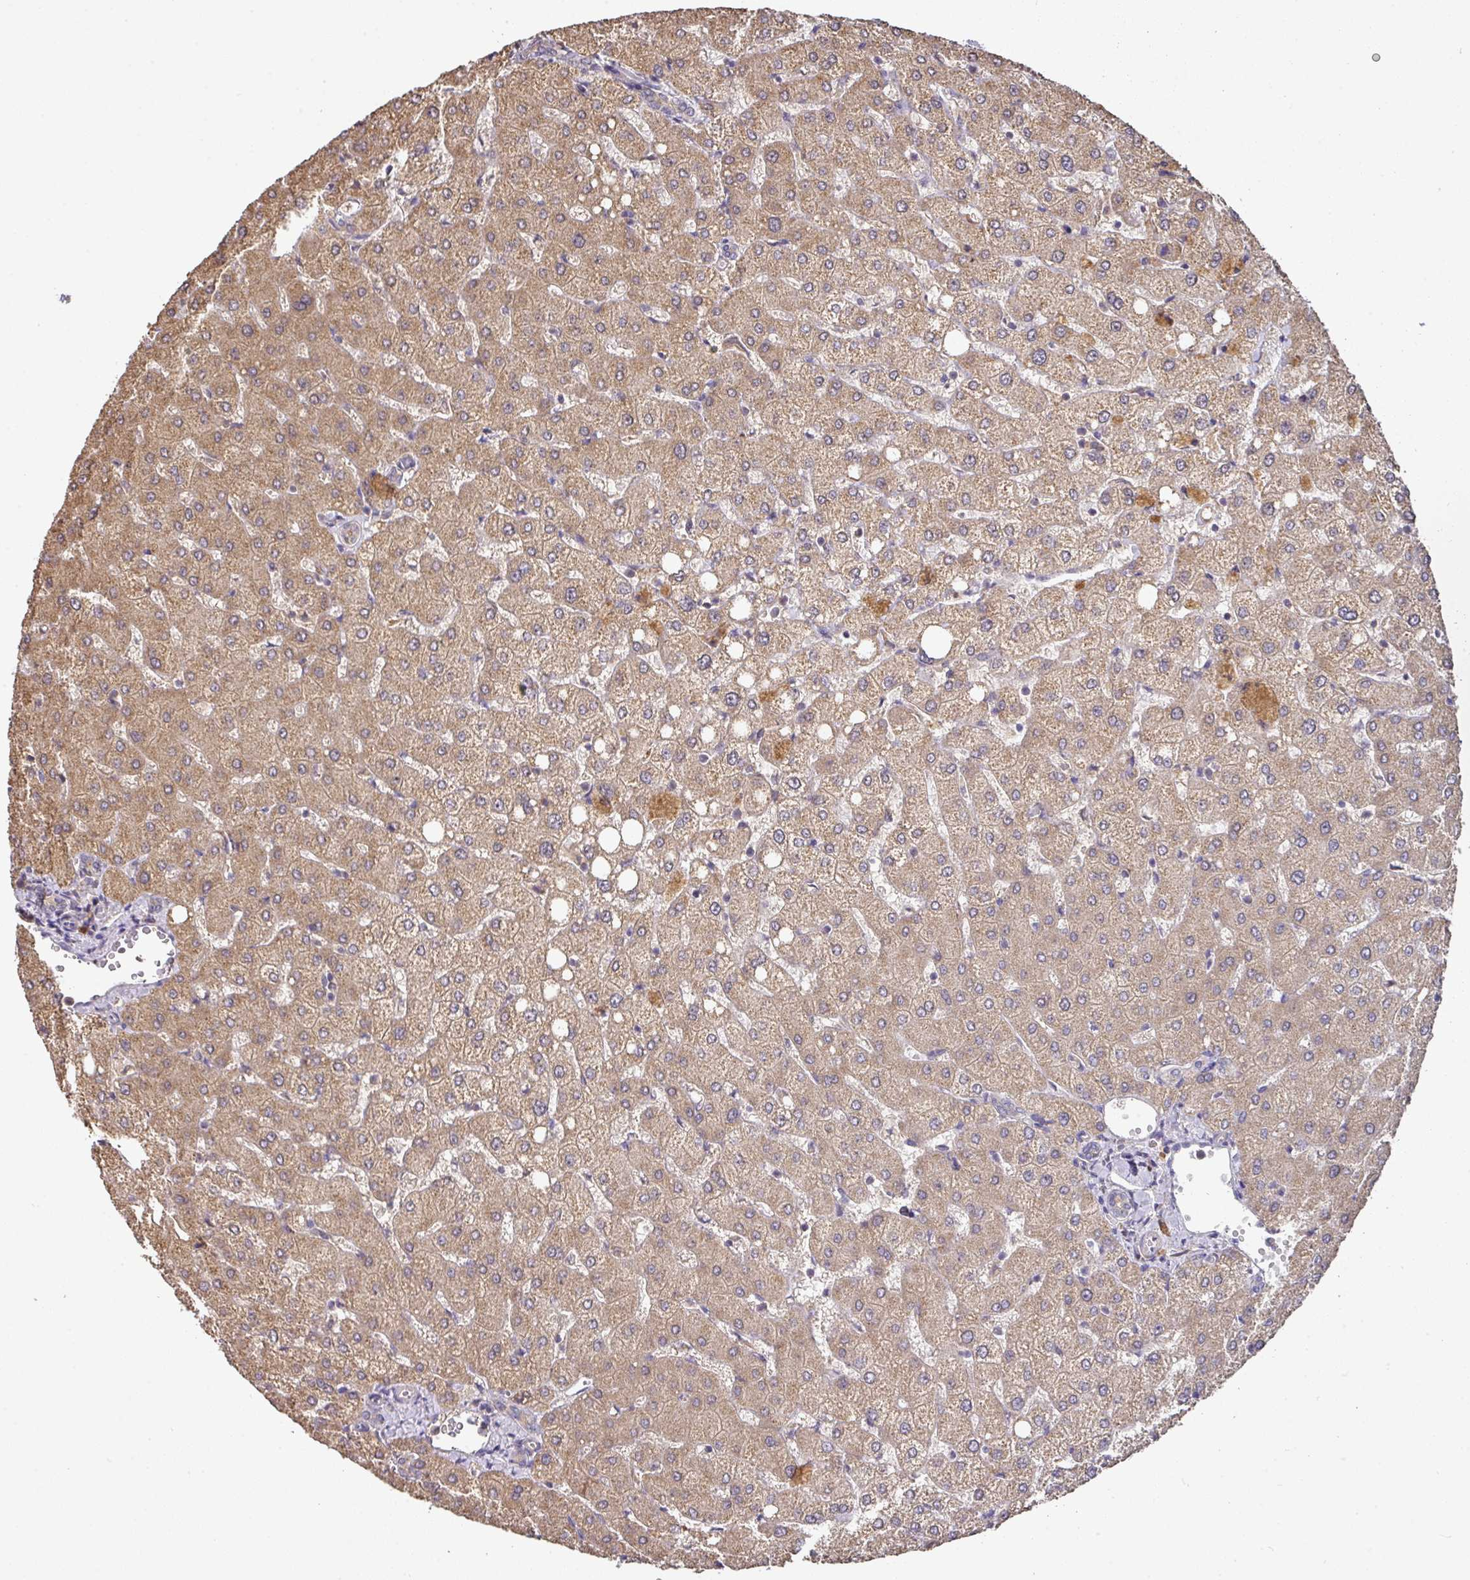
{"staining": {"intensity": "weak", "quantity": "25%-75%", "location": "cytoplasmic/membranous"}, "tissue": "liver", "cell_type": "Cholangiocytes", "image_type": "normal", "snomed": [{"axis": "morphology", "description": "Normal tissue, NOS"}, {"axis": "topography", "description": "Liver"}], "caption": "Liver stained with DAB immunohistochemistry (IHC) reveals low levels of weak cytoplasmic/membranous staining in about 25%-75% of cholangiocytes.", "gene": "ACVR2B", "patient": {"sex": "female", "age": 54}}